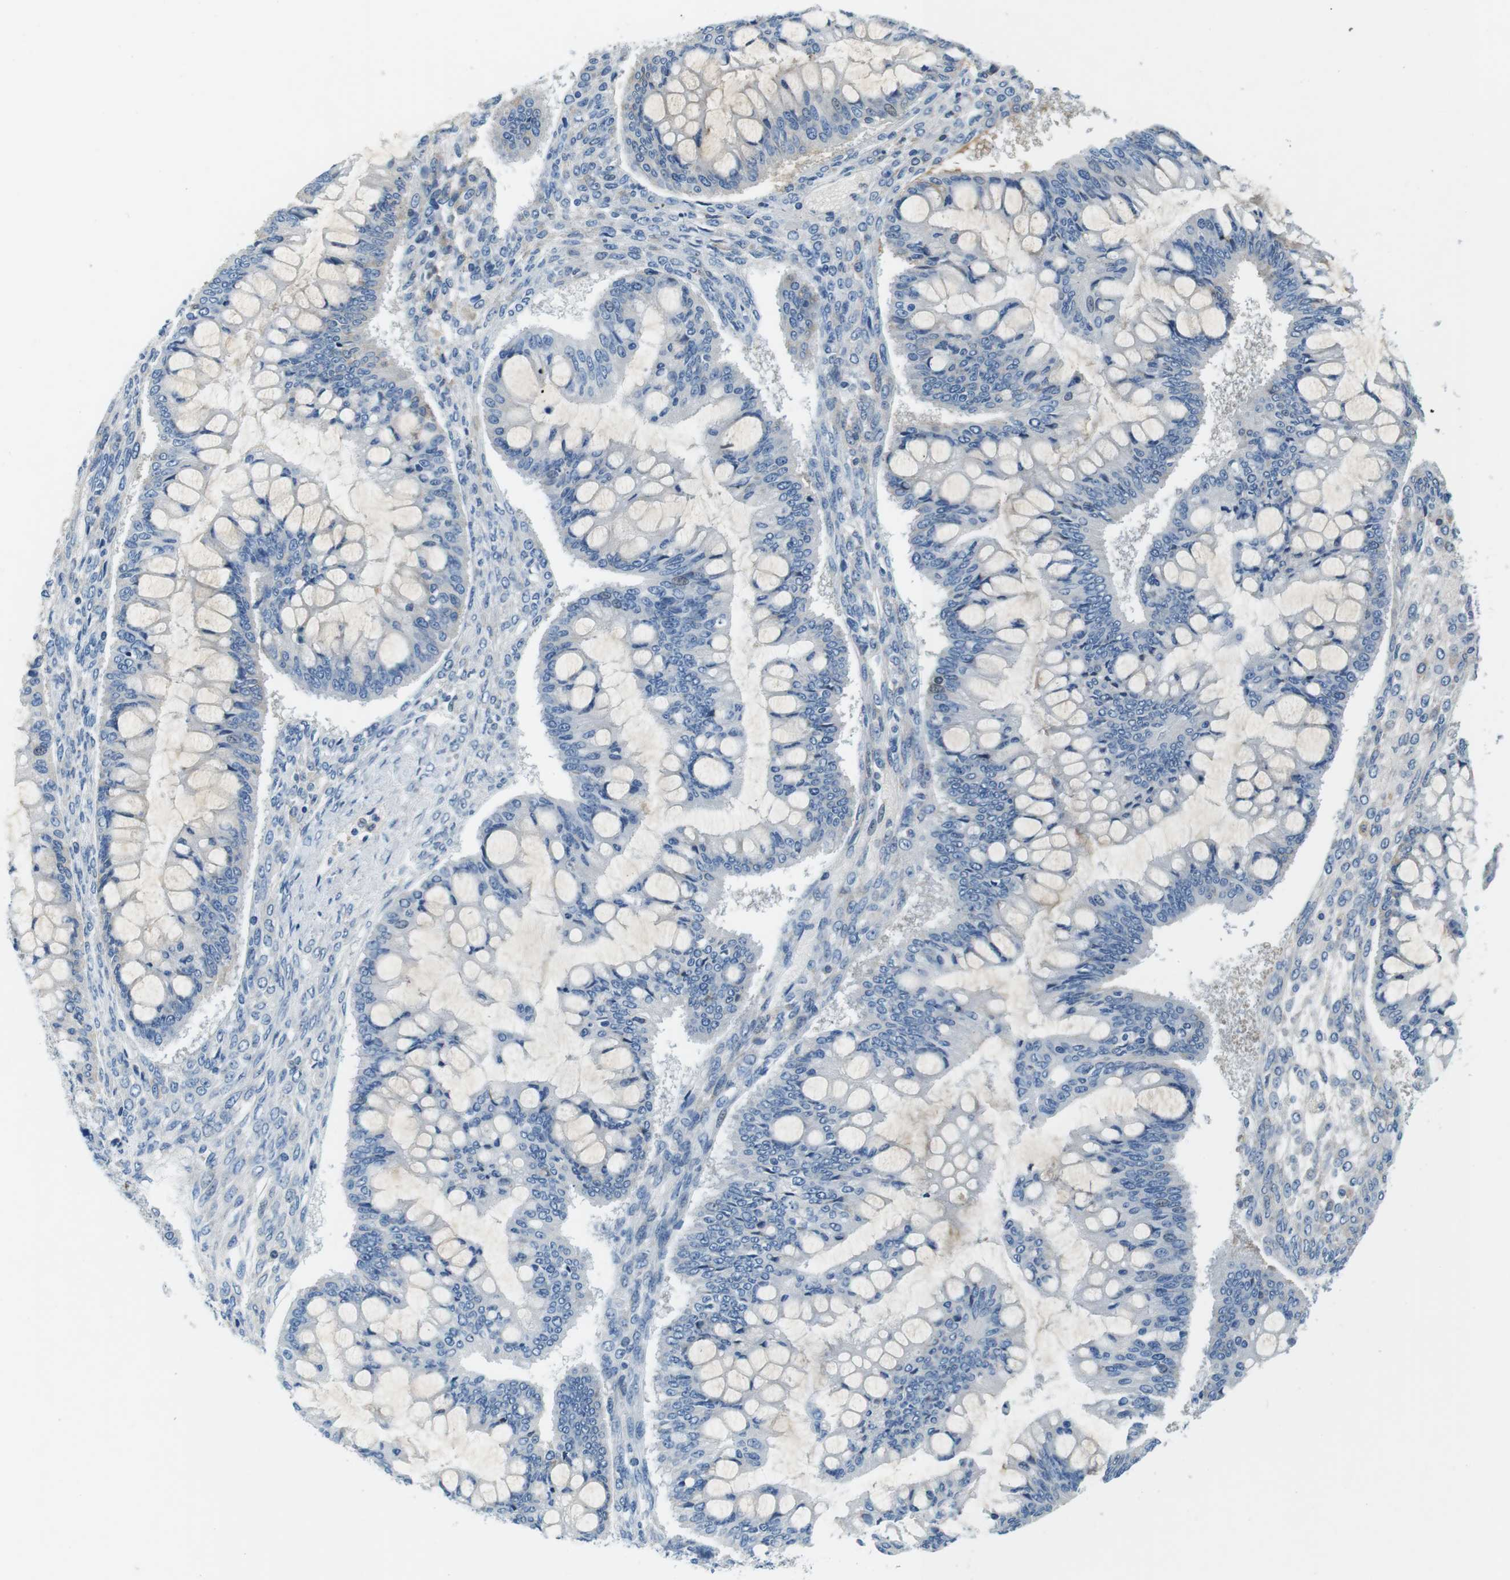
{"staining": {"intensity": "negative", "quantity": "none", "location": "none"}, "tissue": "ovarian cancer", "cell_type": "Tumor cells", "image_type": "cancer", "snomed": [{"axis": "morphology", "description": "Cystadenocarcinoma, mucinous, NOS"}, {"axis": "topography", "description": "Ovary"}], "caption": "IHC micrograph of neoplastic tissue: human ovarian cancer stained with DAB displays no significant protein expression in tumor cells.", "gene": "IGHD", "patient": {"sex": "female", "age": 73}}